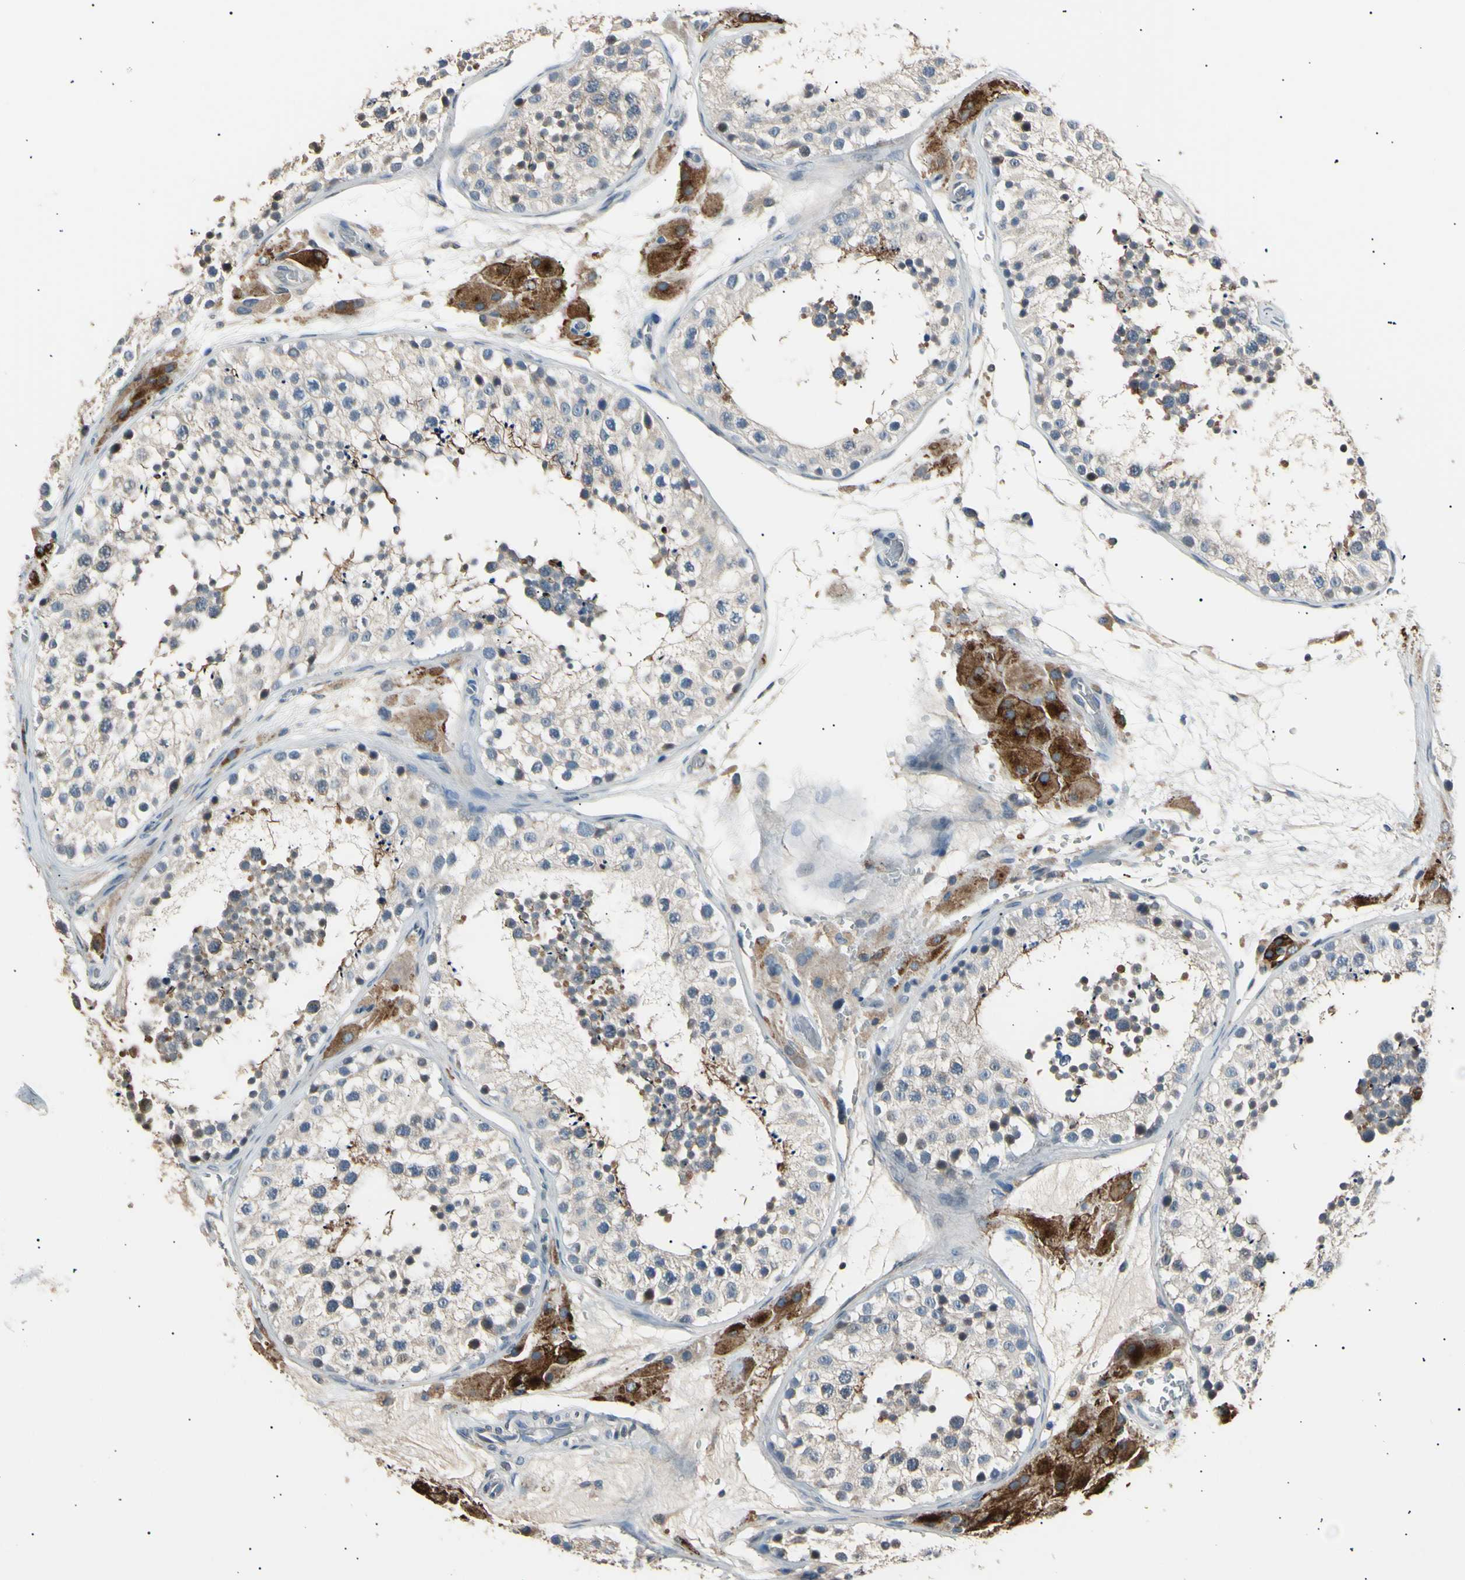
{"staining": {"intensity": "weak", "quantity": "<25%", "location": "cytoplasmic/membranous"}, "tissue": "testis", "cell_type": "Cells in seminiferous ducts", "image_type": "normal", "snomed": [{"axis": "morphology", "description": "Normal tissue, NOS"}, {"axis": "topography", "description": "Testis"}], "caption": "Image shows no protein positivity in cells in seminiferous ducts of unremarkable testis.", "gene": "LDLR", "patient": {"sex": "male", "age": 26}}